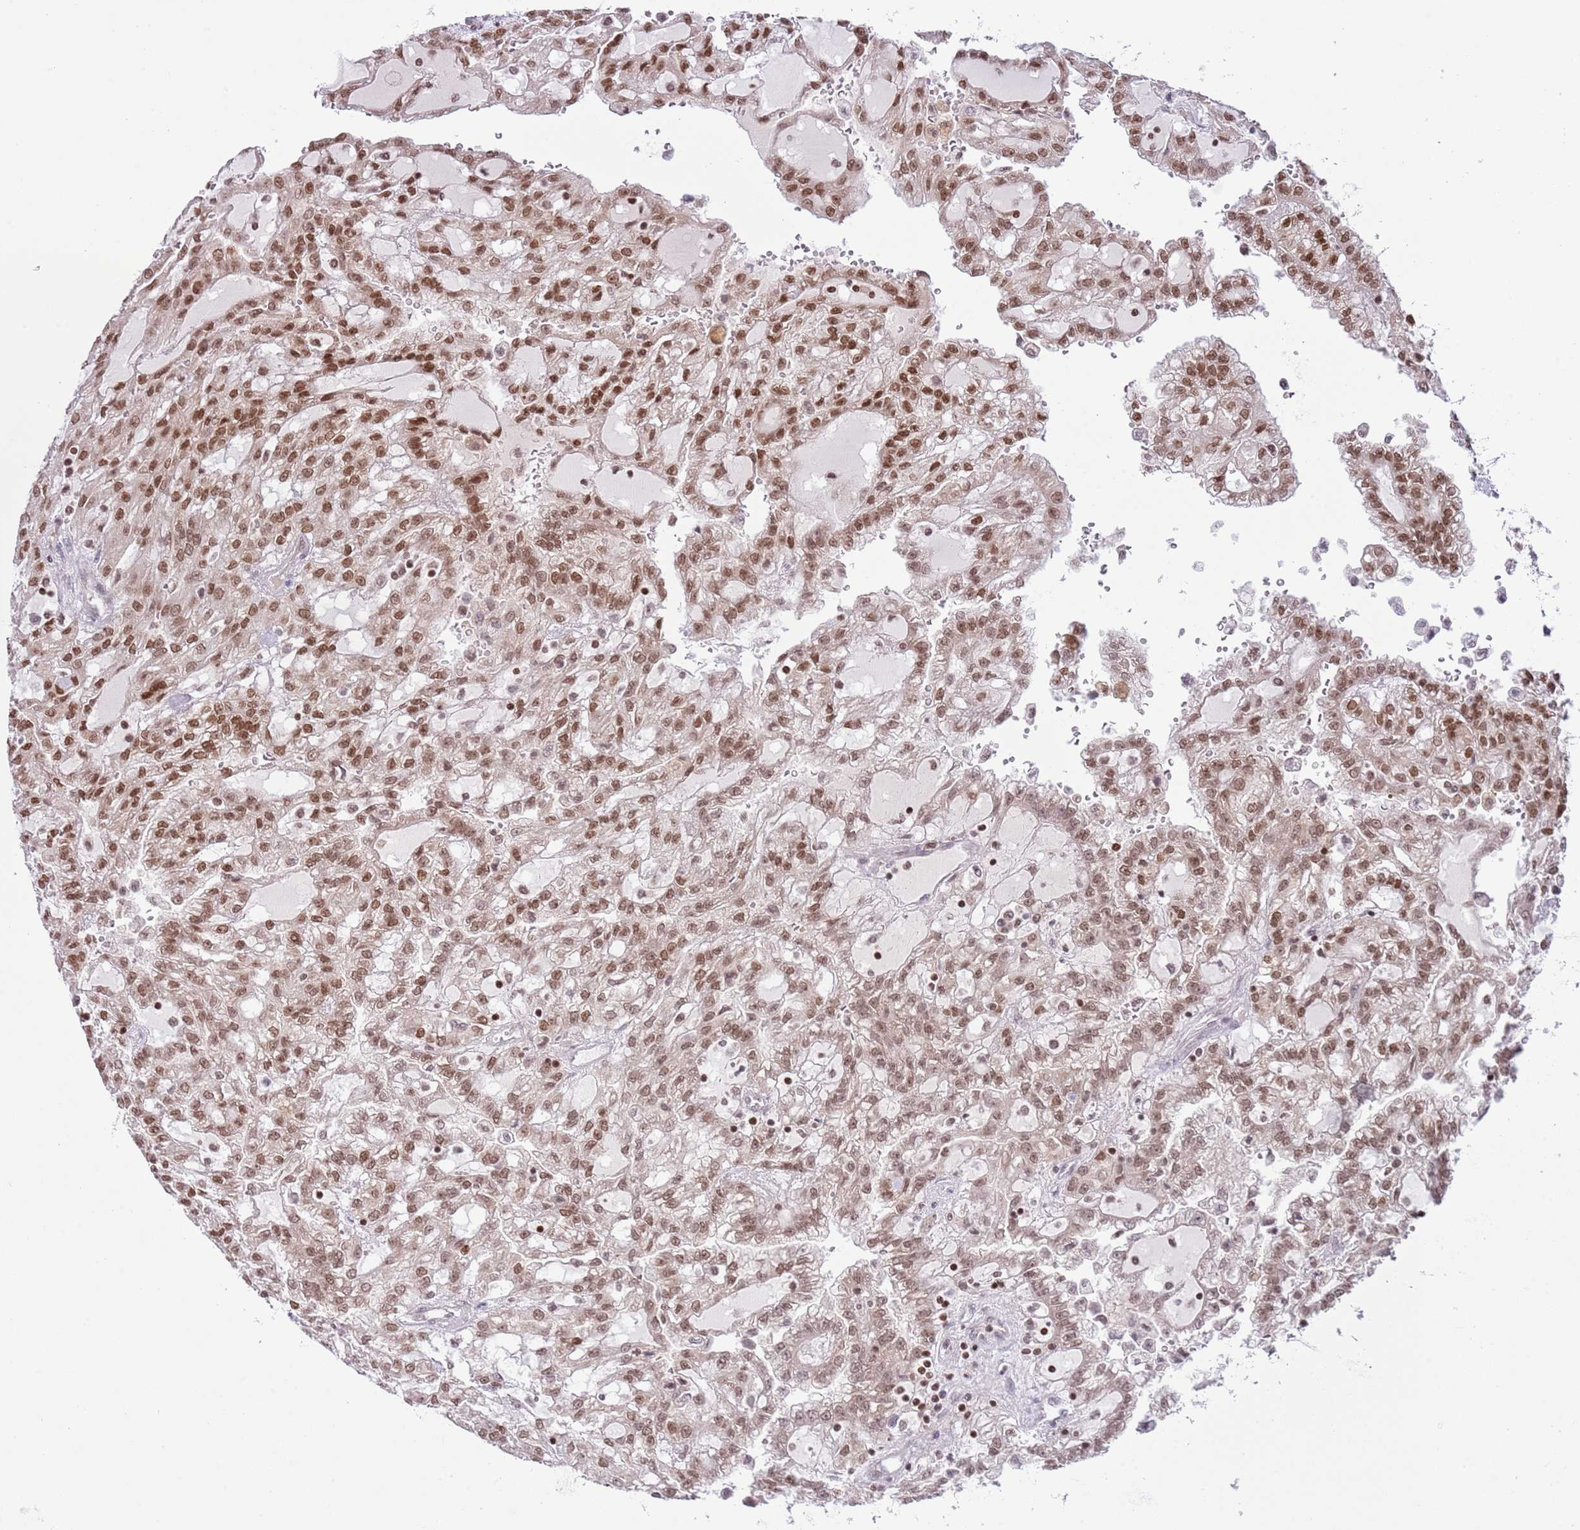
{"staining": {"intensity": "moderate", "quantity": ">75%", "location": "nuclear"}, "tissue": "renal cancer", "cell_type": "Tumor cells", "image_type": "cancer", "snomed": [{"axis": "morphology", "description": "Adenocarcinoma, NOS"}, {"axis": "topography", "description": "Kidney"}], "caption": "Immunohistochemical staining of human renal adenocarcinoma reveals moderate nuclear protein expression in approximately >75% of tumor cells. (Brightfield microscopy of DAB IHC at high magnification).", "gene": "SELENOH", "patient": {"sex": "male", "age": 63}}